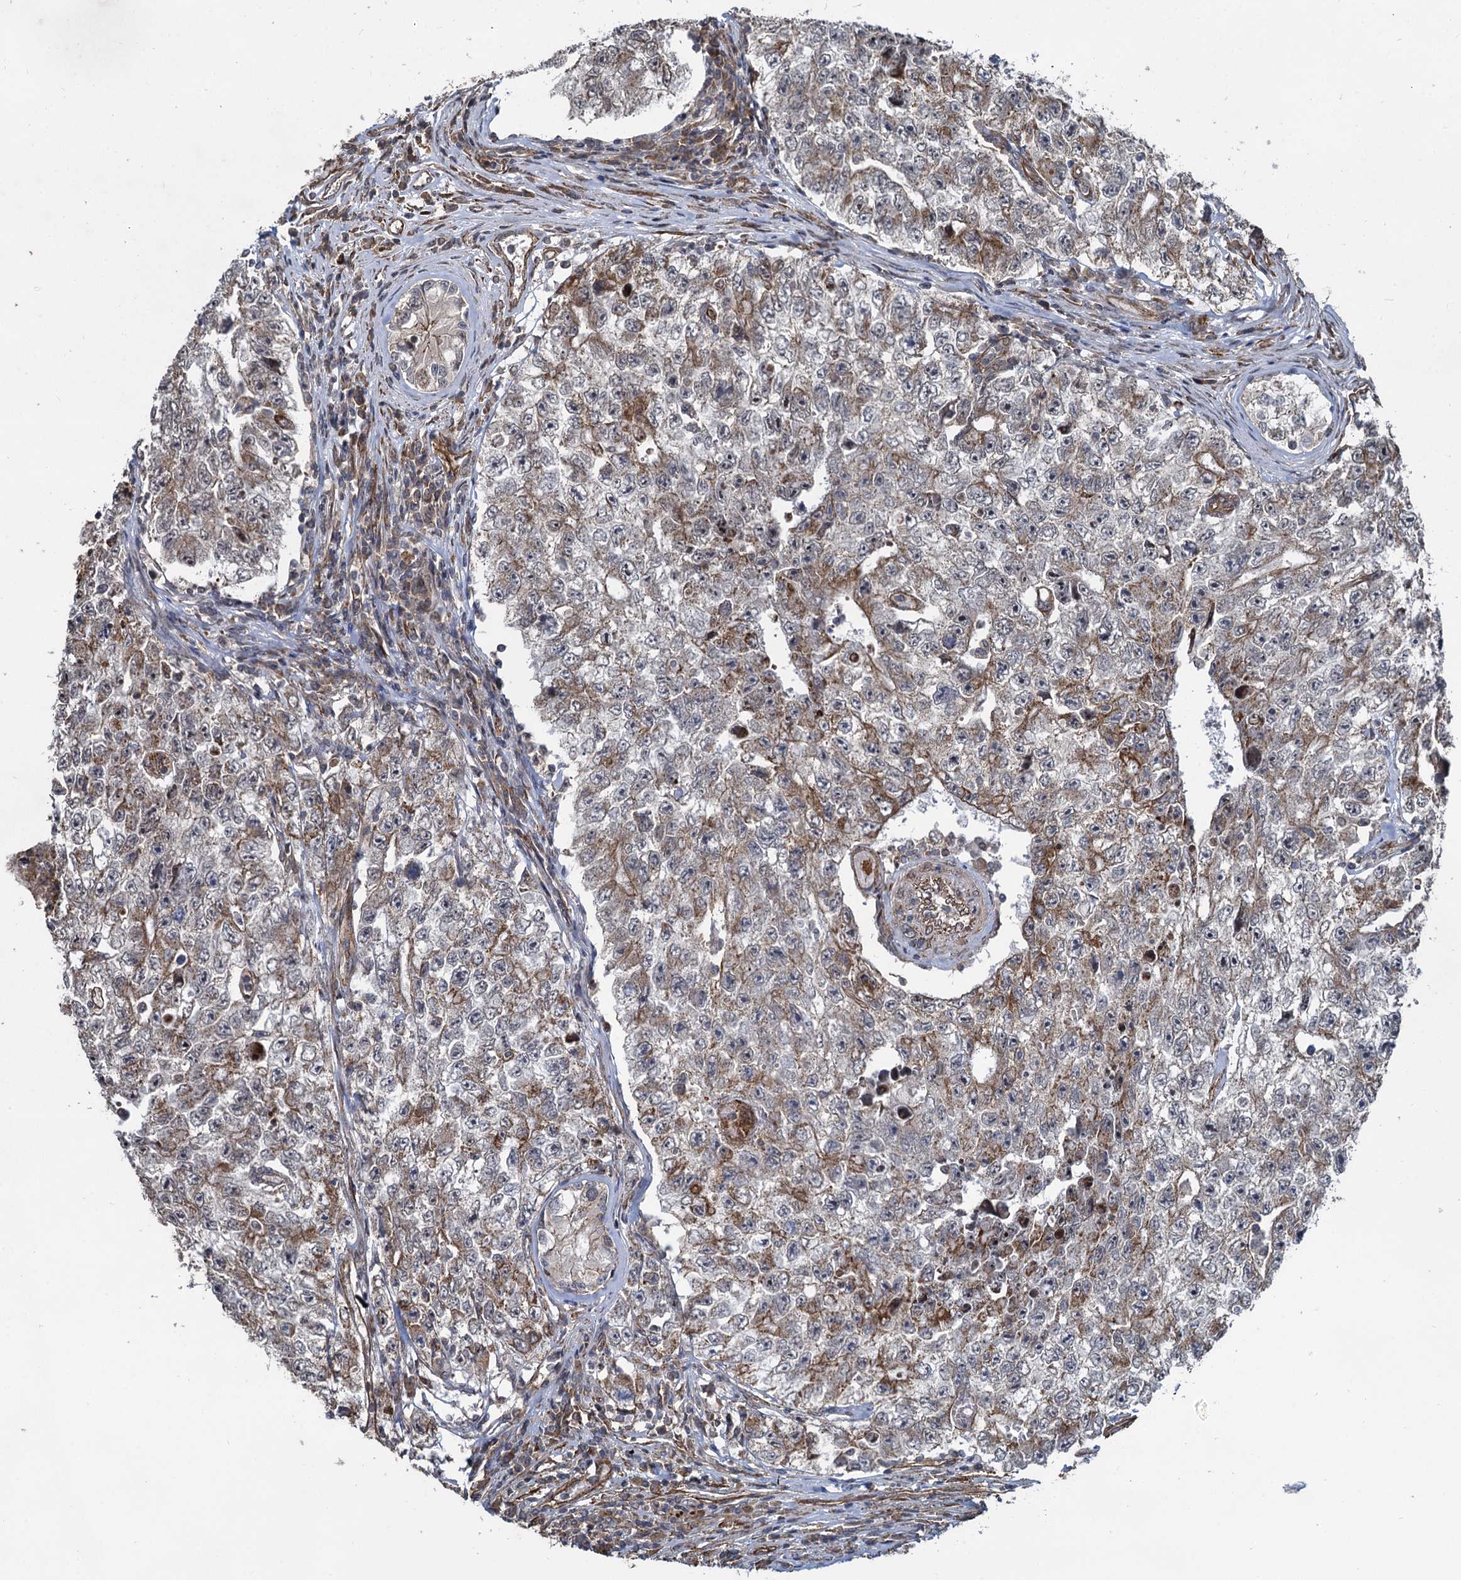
{"staining": {"intensity": "moderate", "quantity": "<25%", "location": "cytoplasmic/membranous"}, "tissue": "testis cancer", "cell_type": "Tumor cells", "image_type": "cancer", "snomed": [{"axis": "morphology", "description": "Carcinoma, Embryonal, NOS"}, {"axis": "topography", "description": "Testis"}], "caption": "Approximately <25% of tumor cells in human testis cancer (embryonal carcinoma) display moderate cytoplasmic/membranous protein positivity as visualized by brown immunohistochemical staining.", "gene": "SVIP", "patient": {"sex": "male", "age": 17}}